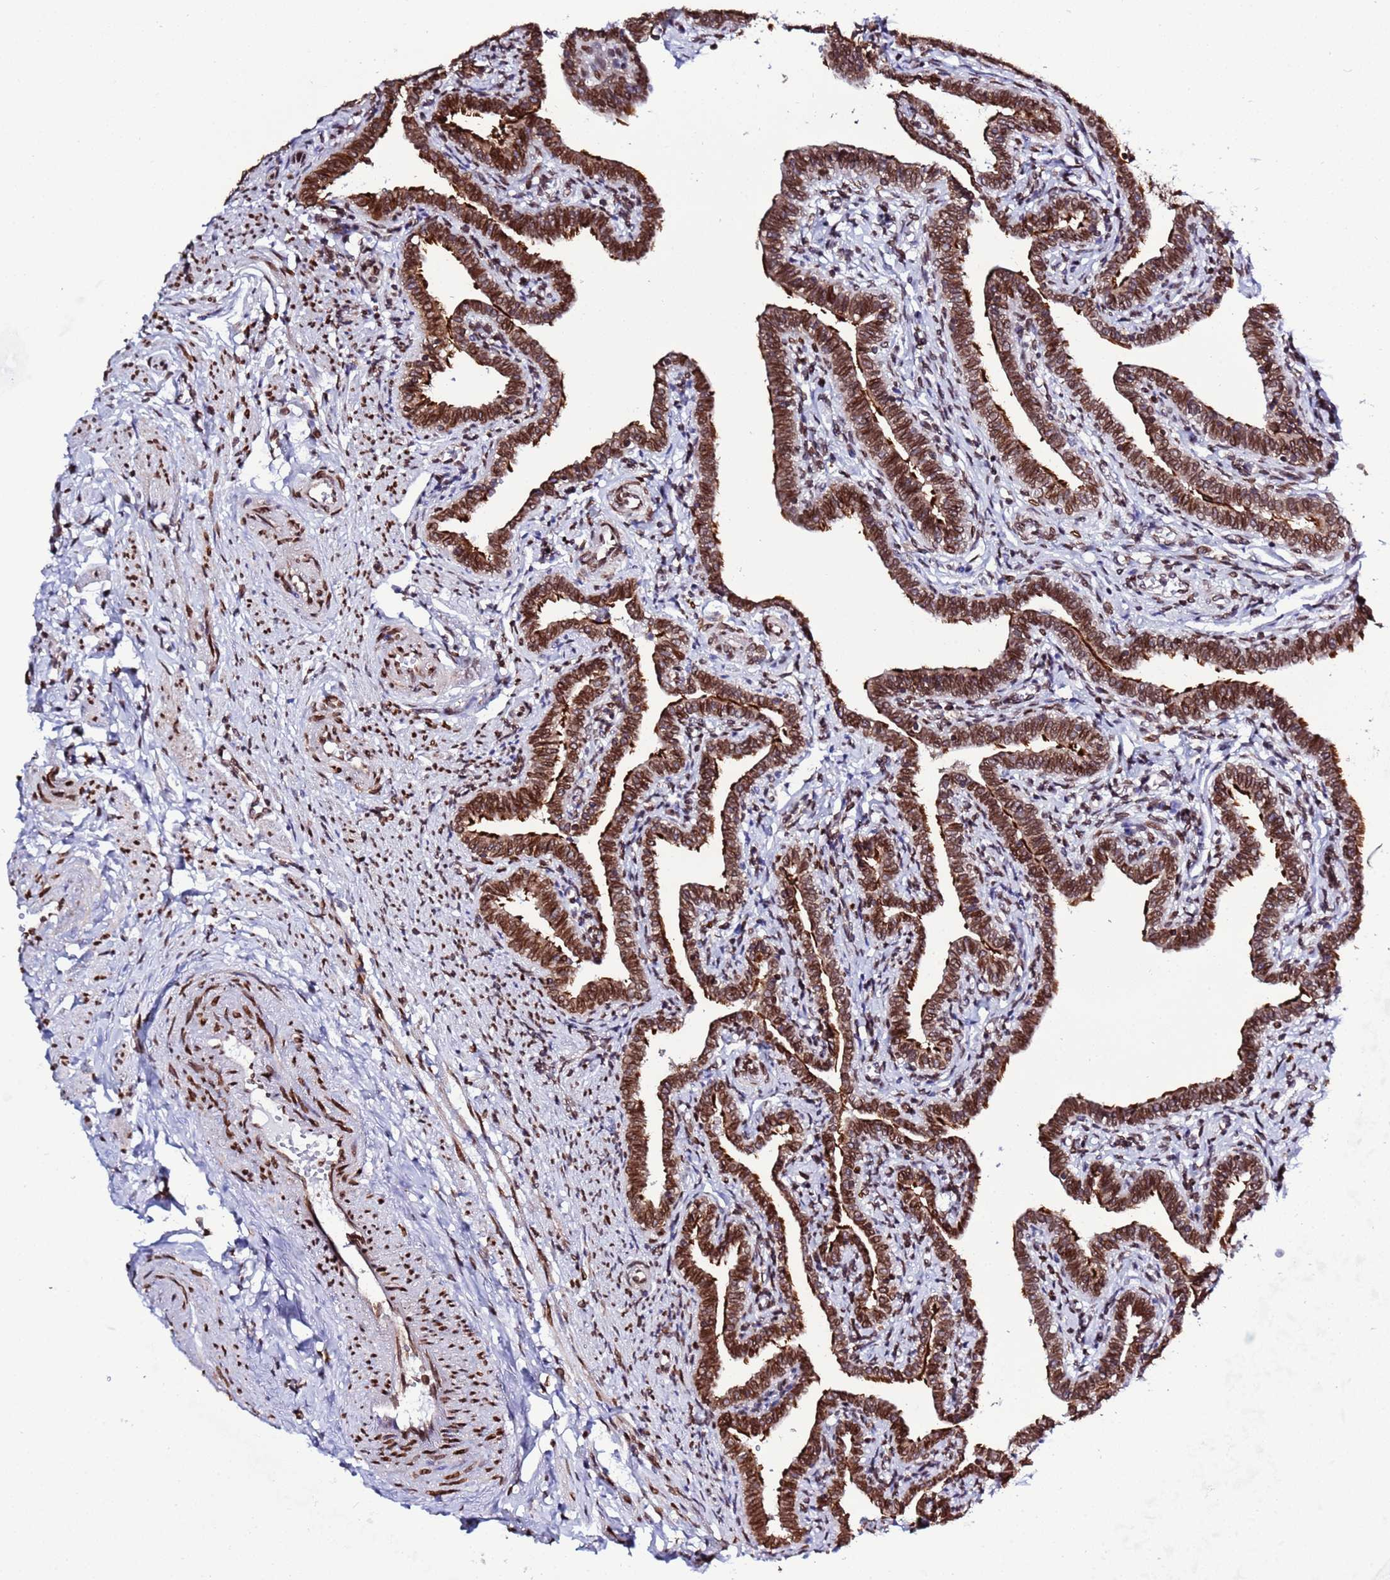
{"staining": {"intensity": "moderate", "quantity": ">75%", "location": "cytoplasmic/membranous,nuclear"}, "tissue": "fallopian tube", "cell_type": "Glandular cells", "image_type": "normal", "snomed": [{"axis": "morphology", "description": "Normal tissue, NOS"}, {"axis": "topography", "description": "Fallopian tube"}], "caption": "Immunohistochemistry staining of unremarkable fallopian tube, which exhibits medium levels of moderate cytoplasmic/membranous,nuclear positivity in about >75% of glandular cells indicating moderate cytoplasmic/membranous,nuclear protein staining. The staining was performed using DAB (brown) for protein detection and nuclei were counterstained in hematoxylin (blue).", "gene": "TOR1AIP1", "patient": {"sex": "female", "age": 36}}